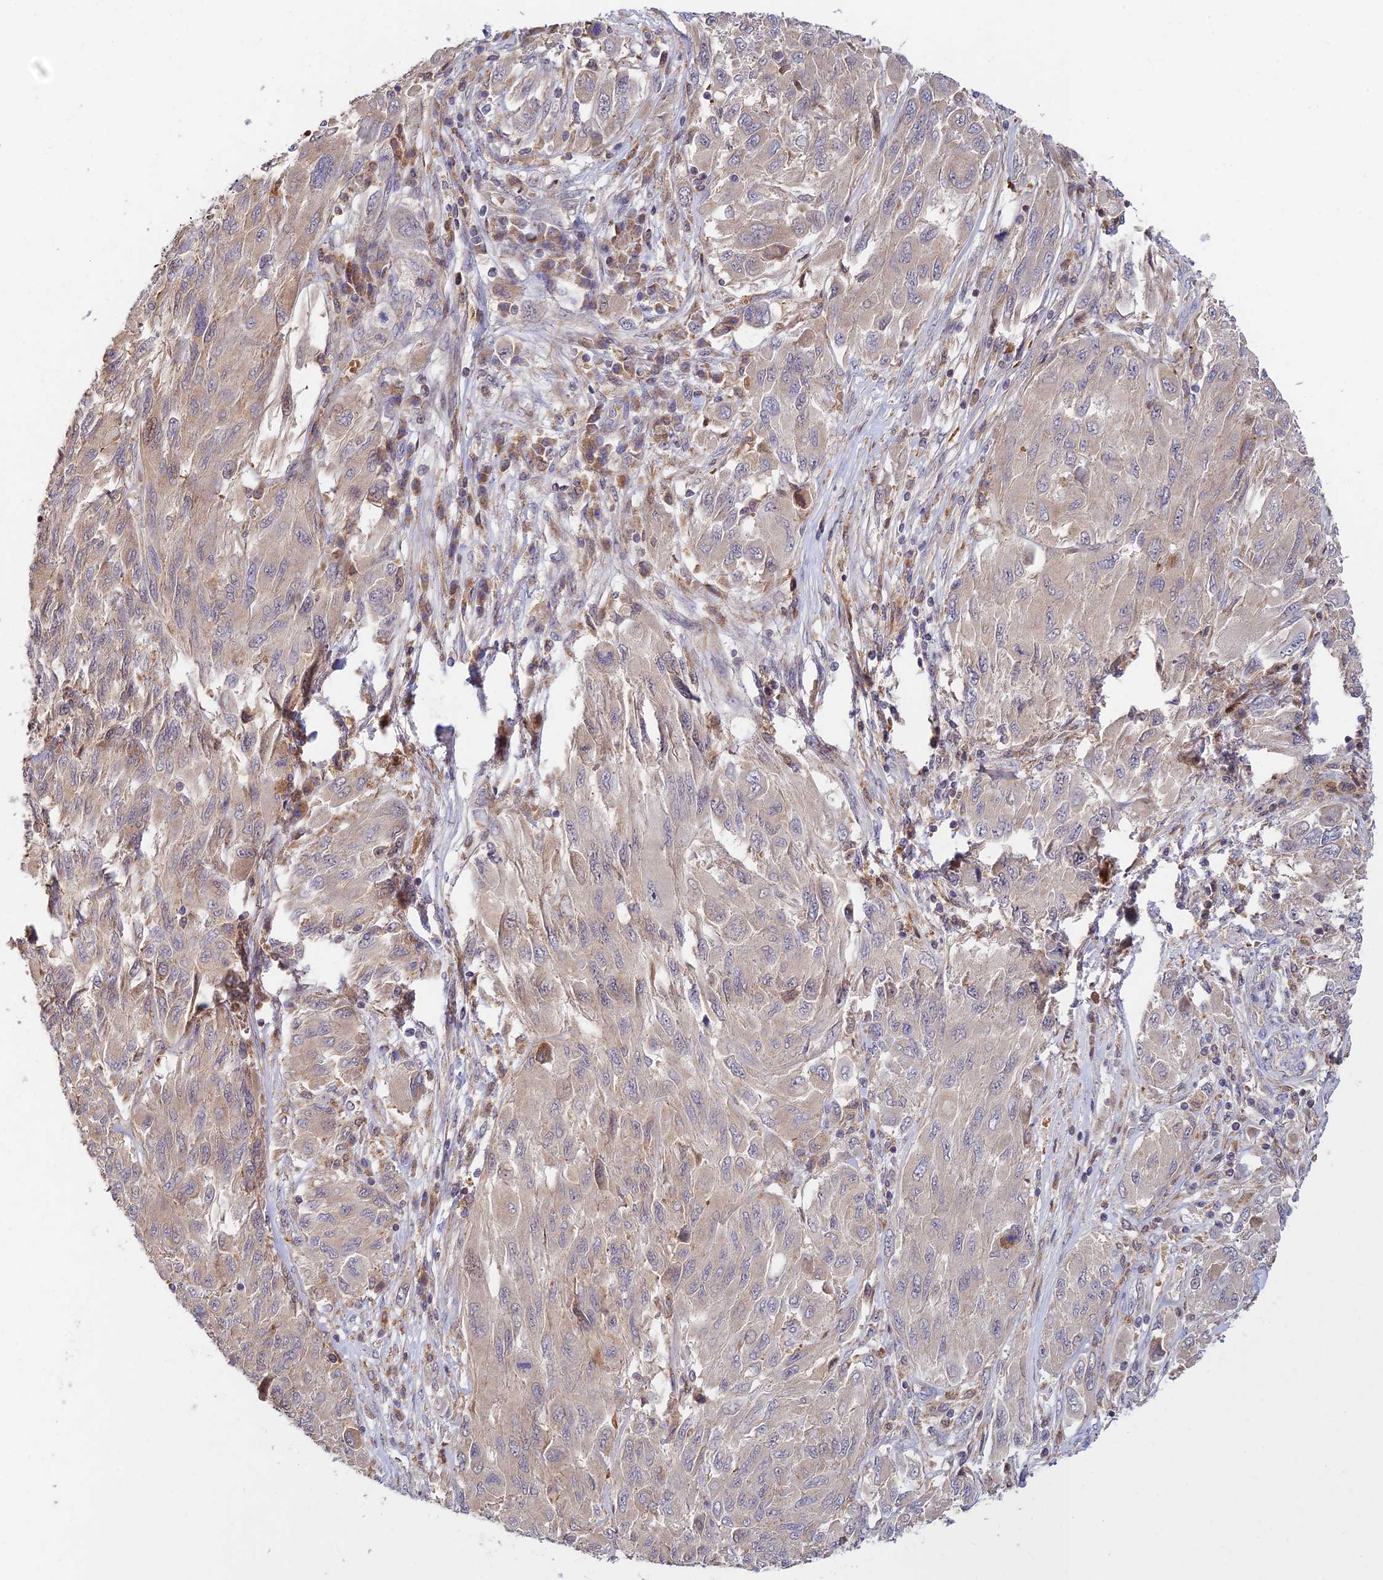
{"staining": {"intensity": "negative", "quantity": "none", "location": "none"}, "tissue": "melanoma", "cell_type": "Tumor cells", "image_type": "cancer", "snomed": [{"axis": "morphology", "description": "Malignant melanoma, NOS"}, {"axis": "topography", "description": "Skin"}], "caption": "DAB immunohistochemical staining of human malignant melanoma exhibits no significant positivity in tumor cells.", "gene": "FUOM", "patient": {"sex": "female", "age": 91}}